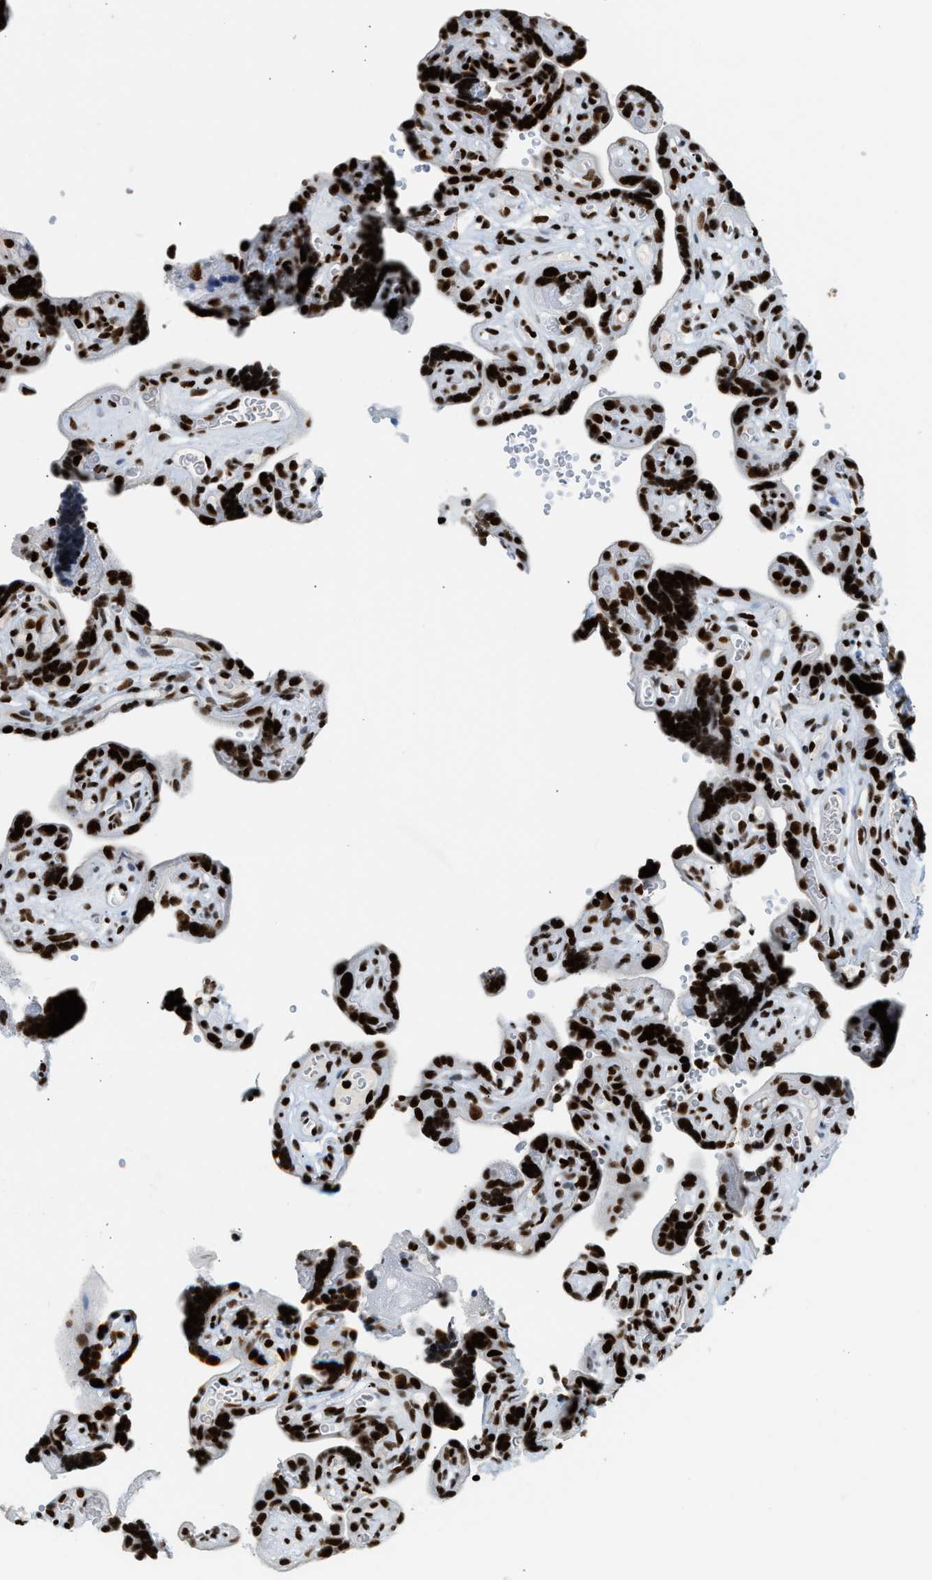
{"staining": {"intensity": "strong", "quantity": ">75%", "location": "nuclear"}, "tissue": "placenta", "cell_type": "Decidual cells", "image_type": "normal", "snomed": [{"axis": "morphology", "description": "Normal tissue, NOS"}, {"axis": "topography", "description": "Placenta"}], "caption": "Immunohistochemistry (DAB (3,3'-diaminobenzidine)) staining of normal placenta exhibits strong nuclear protein staining in about >75% of decidual cells.", "gene": "PIF1", "patient": {"sex": "female", "age": 30}}